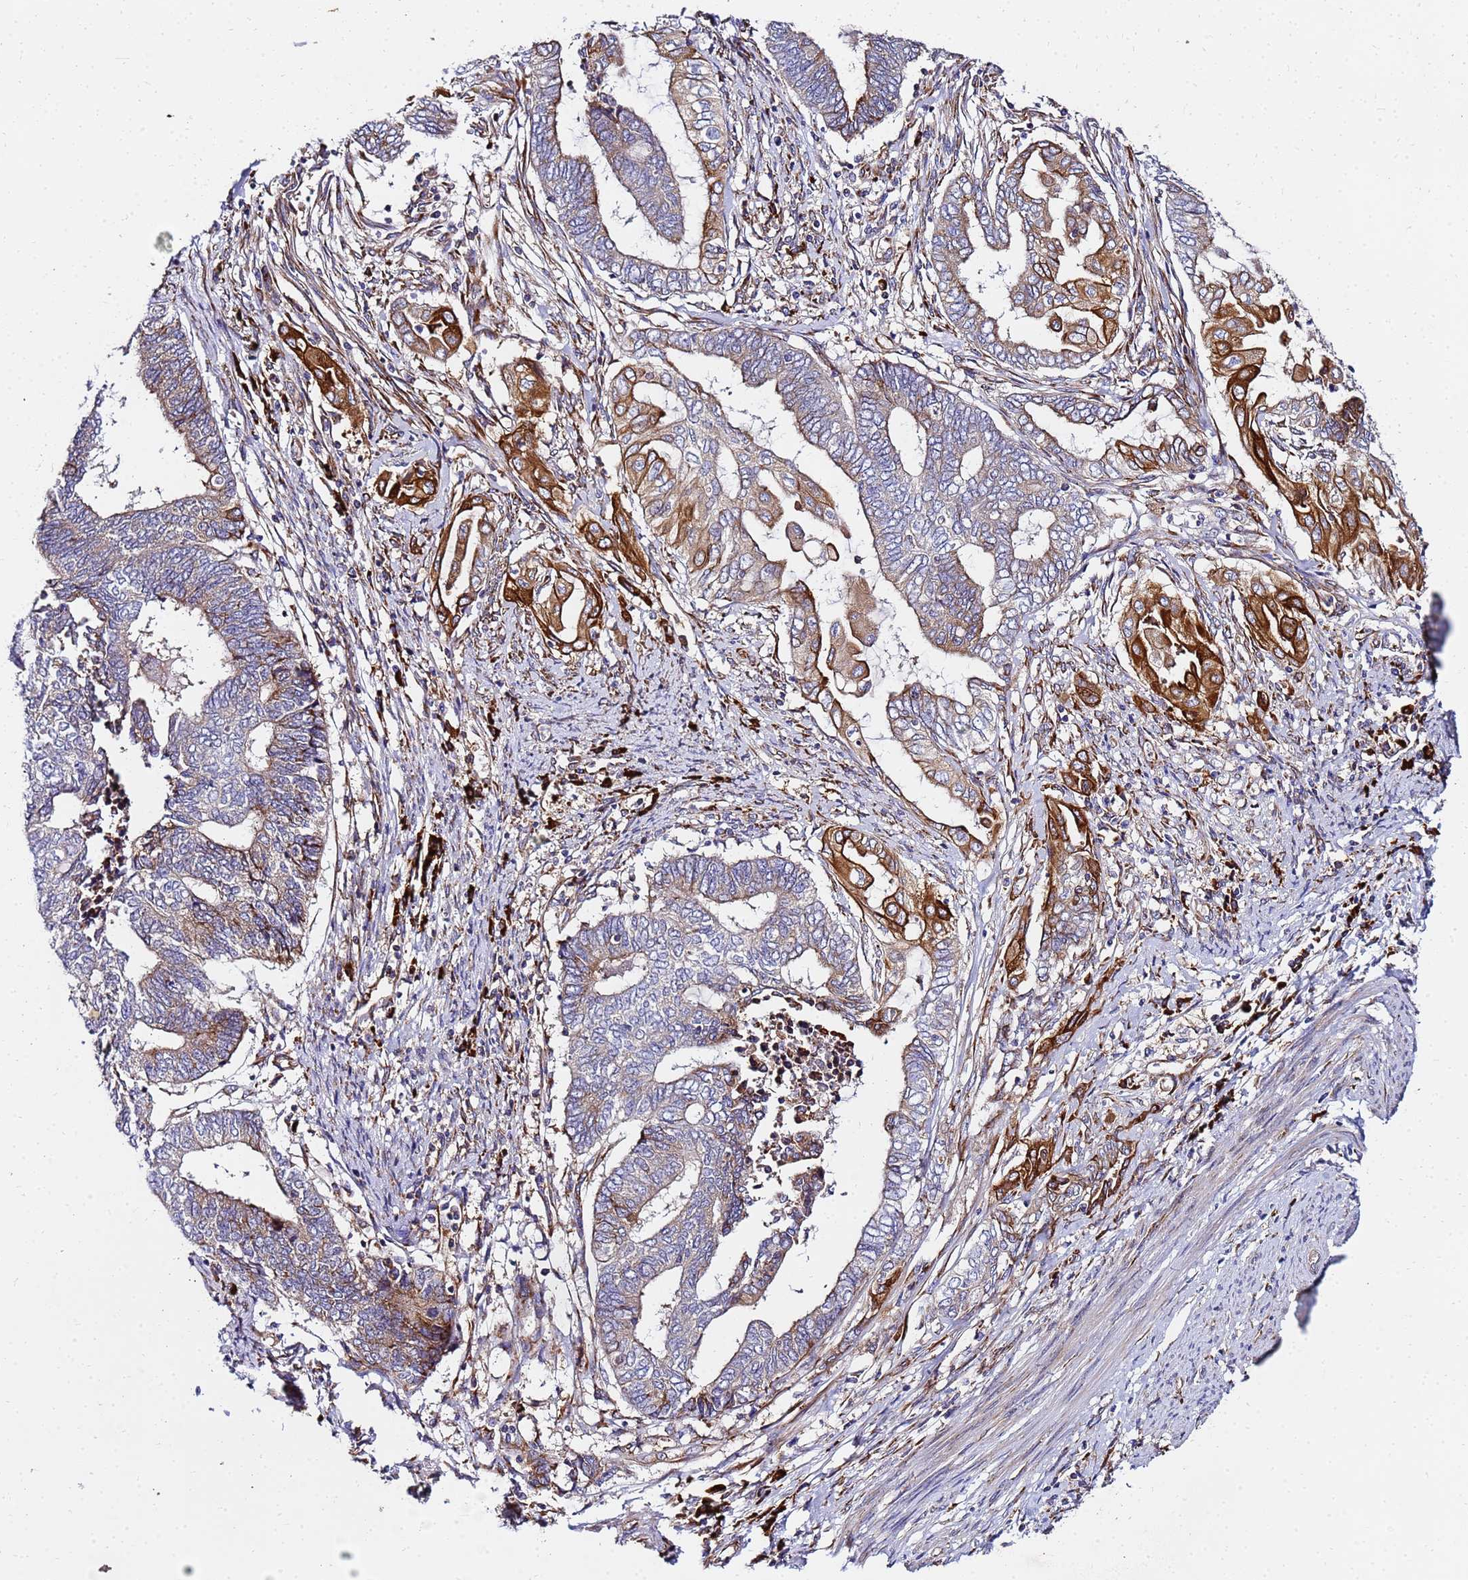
{"staining": {"intensity": "strong", "quantity": "<25%", "location": "cytoplasmic/membranous"}, "tissue": "endometrial cancer", "cell_type": "Tumor cells", "image_type": "cancer", "snomed": [{"axis": "morphology", "description": "Adenocarcinoma, NOS"}, {"axis": "topography", "description": "Uterus"}, {"axis": "topography", "description": "Endometrium"}], "caption": "Endometrial cancer (adenocarcinoma) was stained to show a protein in brown. There is medium levels of strong cytoplasmic/membranous staining in approximately <25% of tumor cells.", "gene": "POM121", "patient": {"sex": "female", "age": 70}}